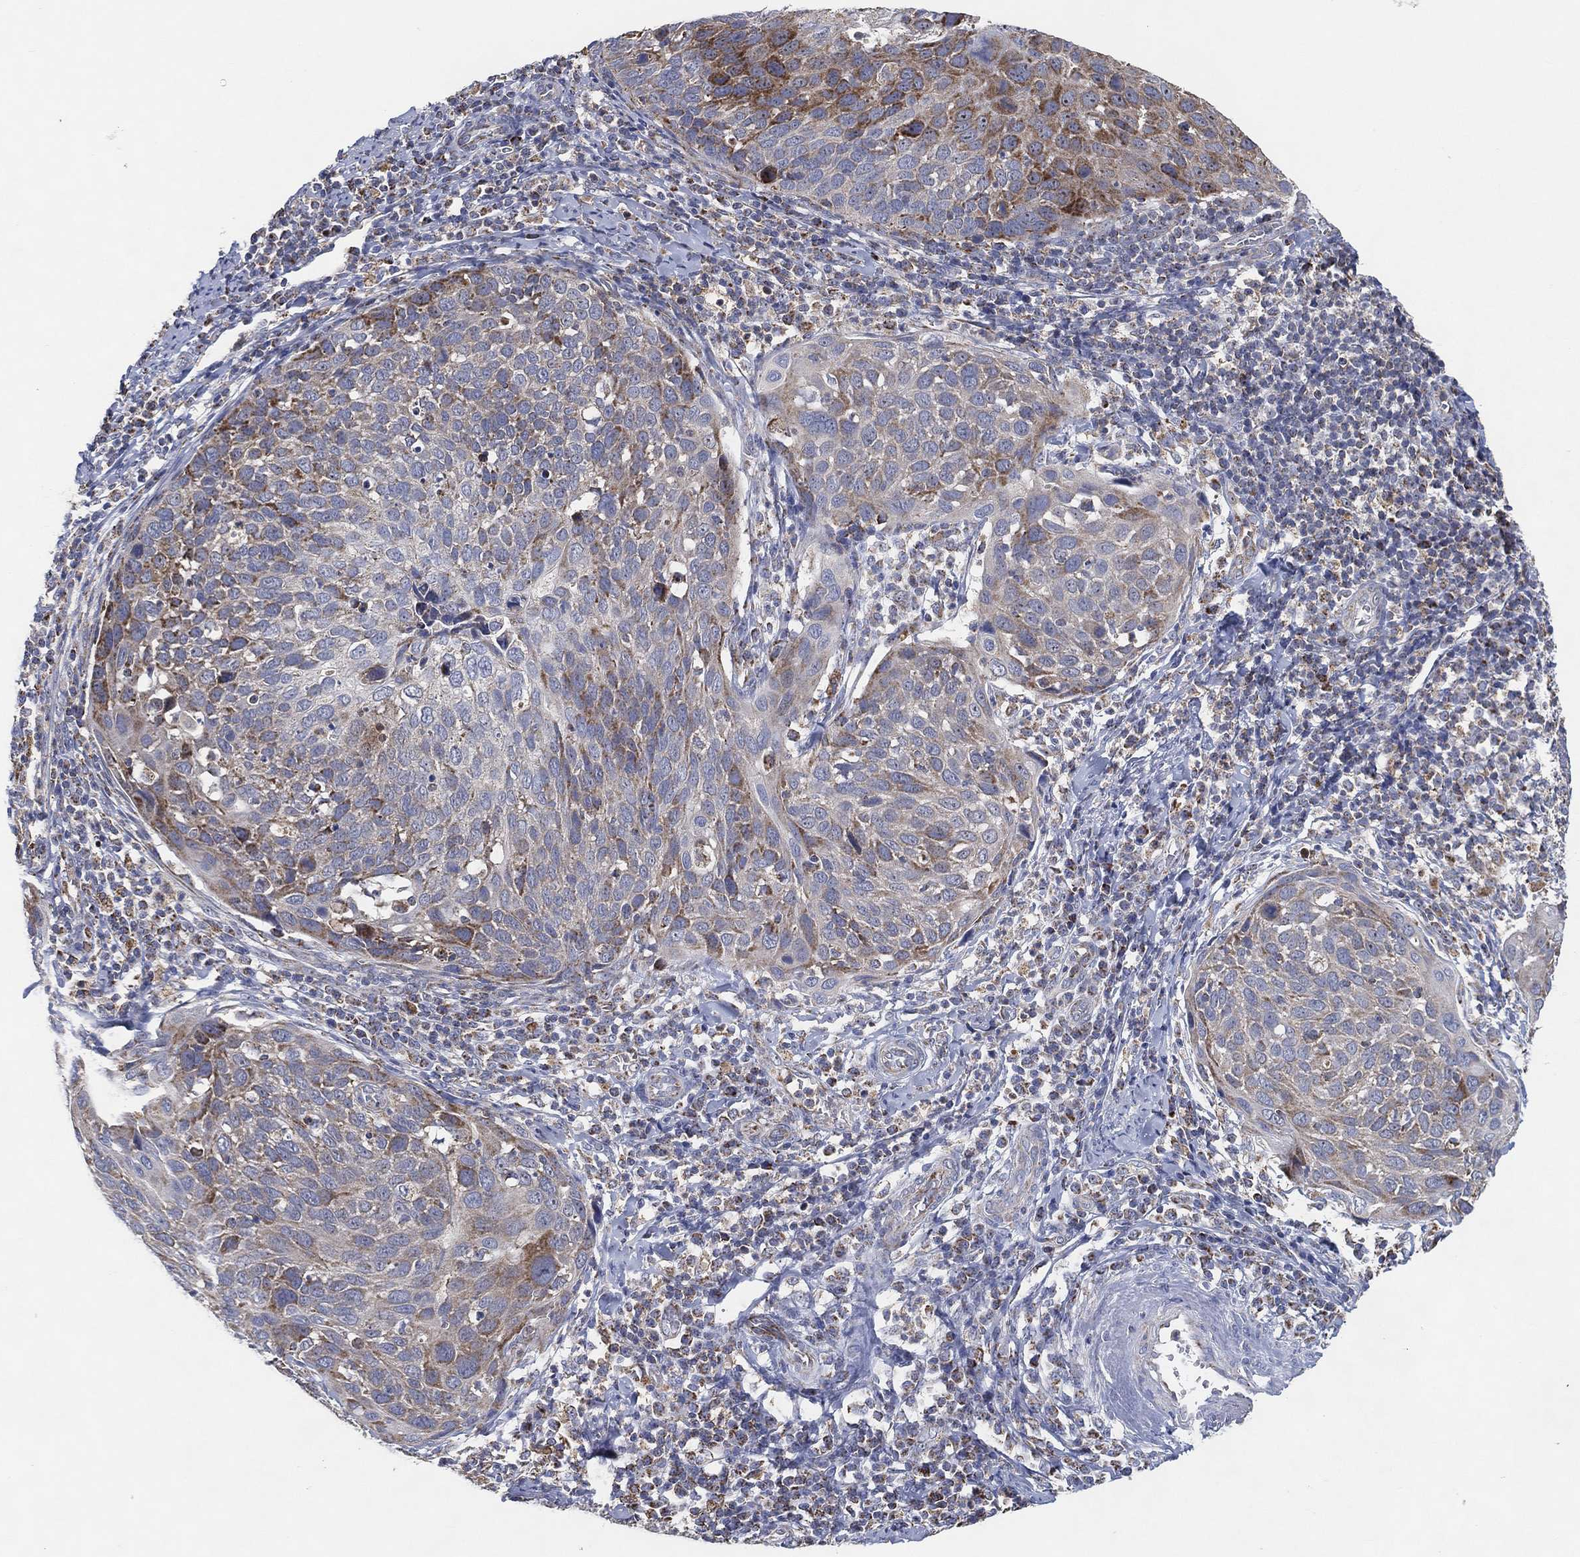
{"staining": {"intensity": "moderate", "quantity": "<25%", "location": "cytoplasmic/membranous"}, "tissue": "cervical cancer", "cell_type": "Tumor cells", "image_type": "cancer", "snomed": [{"axis": "morphology", "description": "Squamous cell carcinoma, NOS"}, {"axis": "topography", "description": "Cervix"}], "caption": "High-power microscopy captured an IHC photomicrograph of cervical cancer, revealing moderate cytoplasmic/membranous staining in approximately <25% of tumor cells.", "gene": "GCAT", "patient": {"sex": "female", "age": 54}}